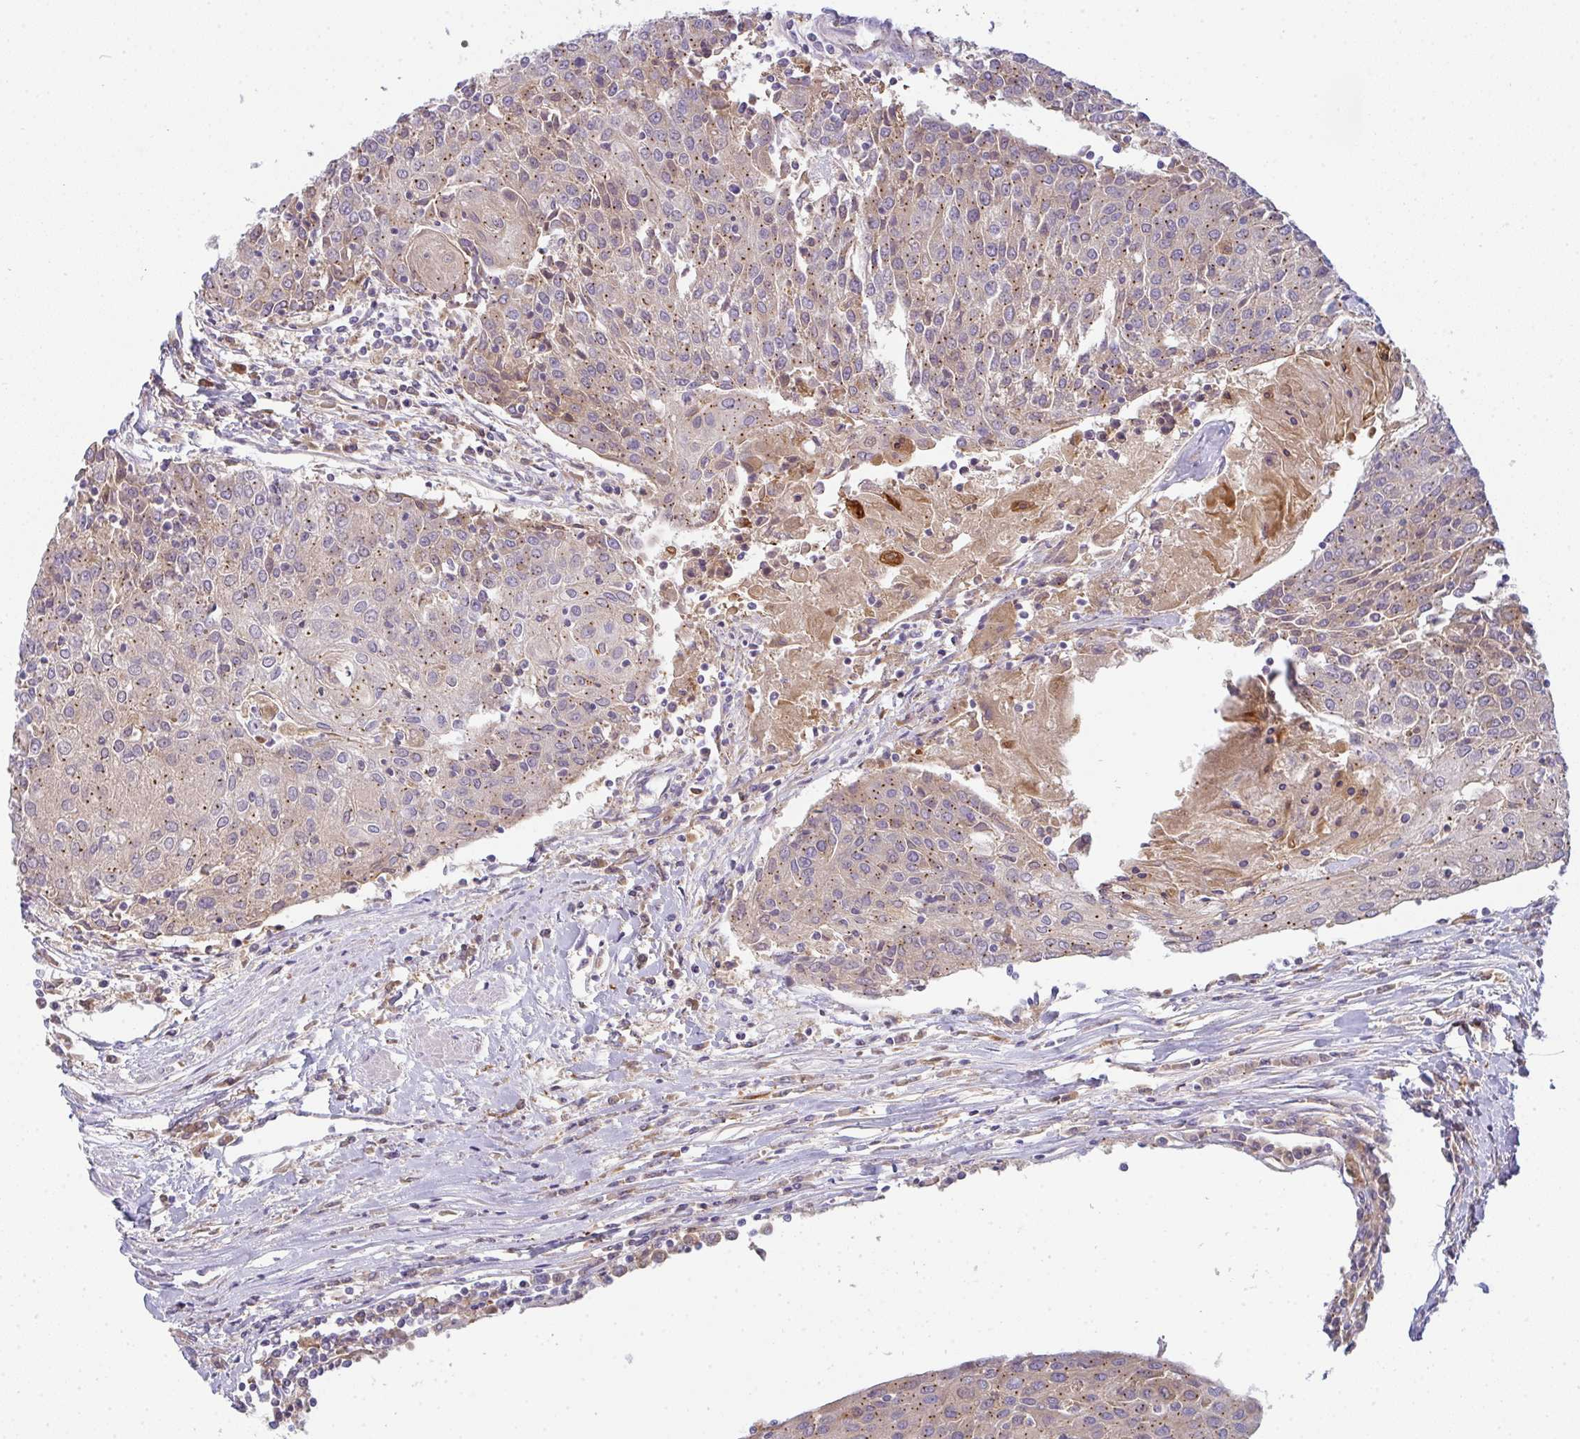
{"staining": {"intensity": "weak", "quantity": "25%-75%", "location": "cytoplasmic/membranous"}, "tissue": "urothelial cancer", "cell_type": "Tumor cells", "image_type": "cancer", "snomed": [{"axis": "morphology", "description": "Urothelial carcinoma, High grade"}, {"axis": "topography", "description": "Urinary bladder"}], "caption": "A micrograph showing weak cytoplasmic/membranous positivity in about 25%-75% of tumor cells in urothelial carcinoma (high-grade), as visualized by brown immunohistochemical staining.", "gene": "SNX5", "patient": {"sex": "female", "age": 85}}